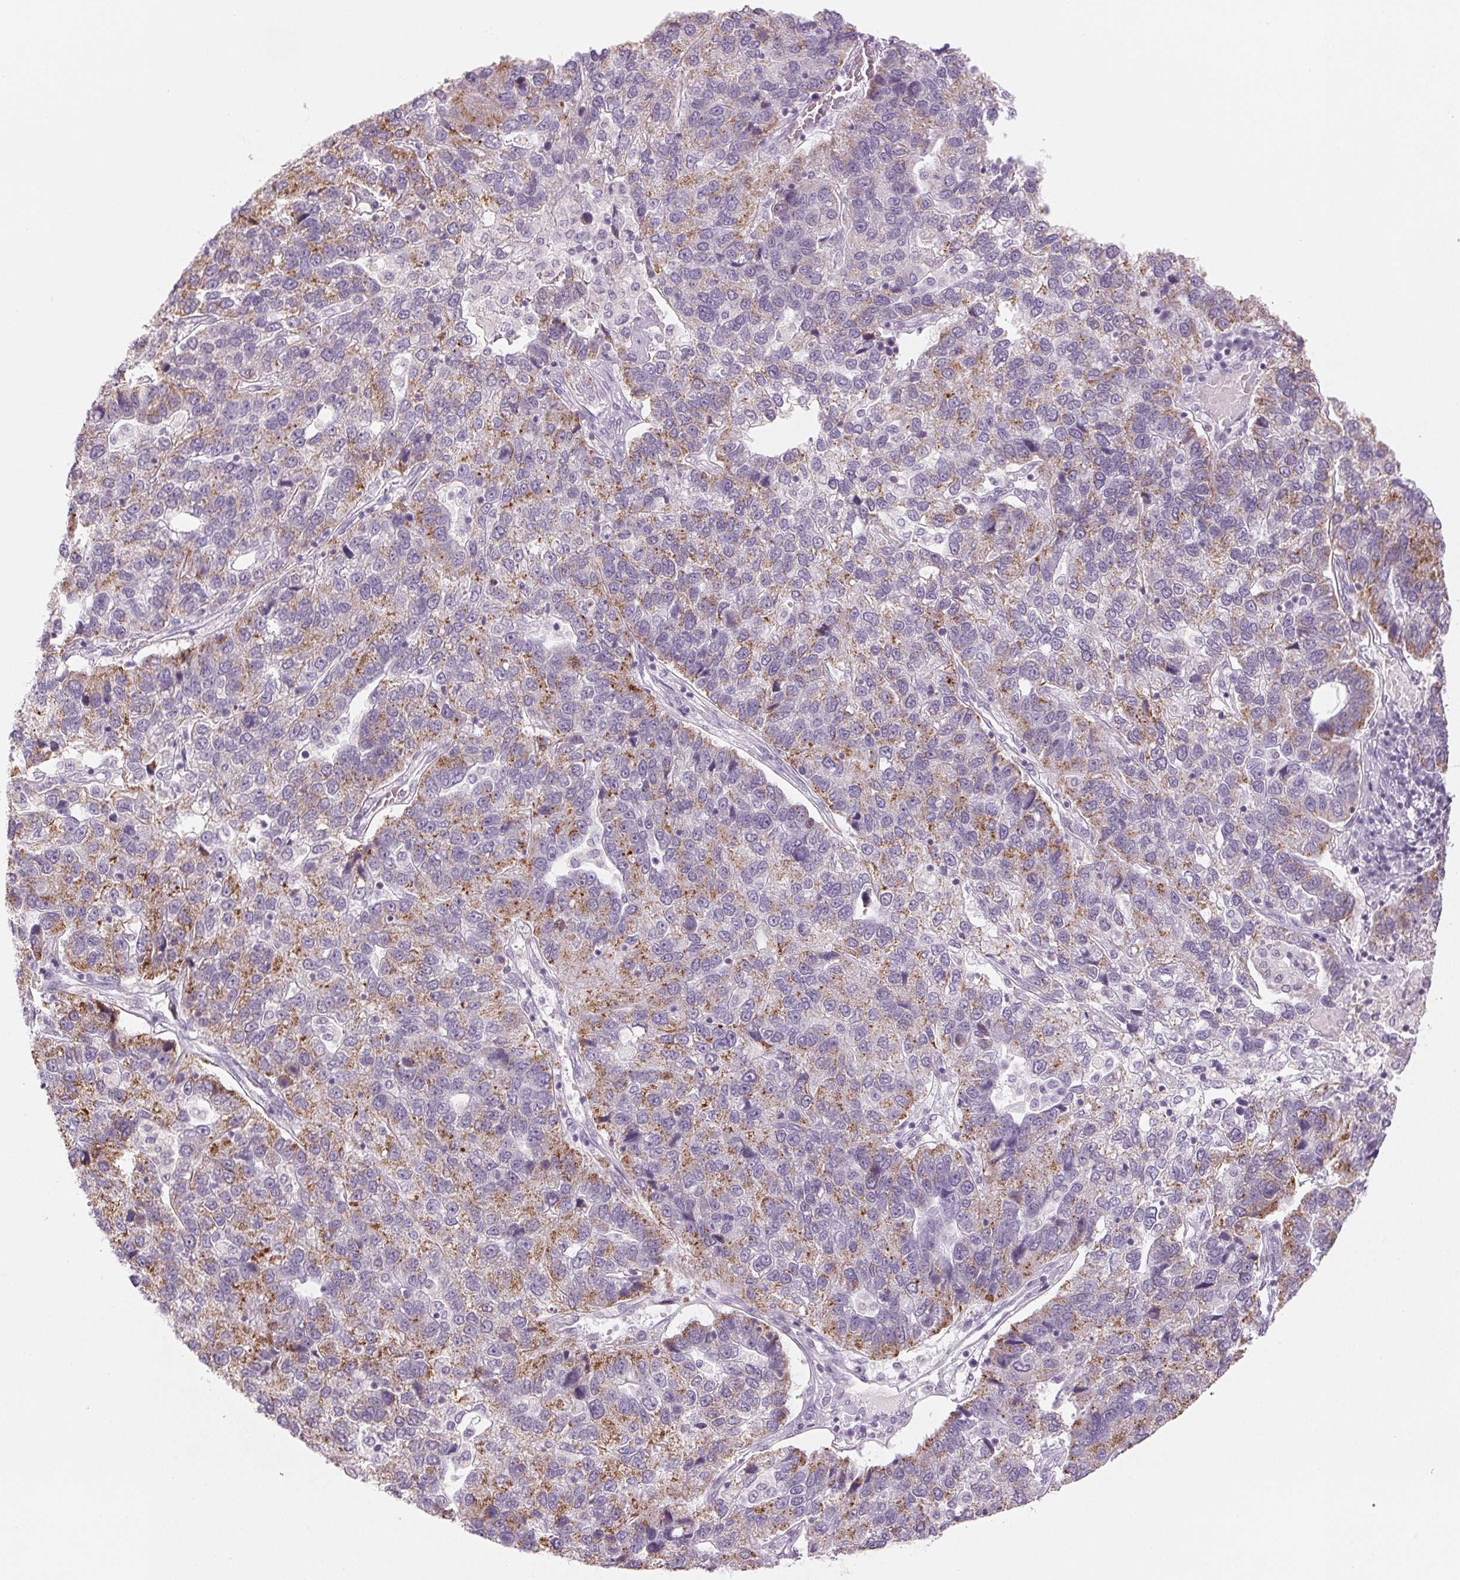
{"staining": {"intensity": "moderate", "quantity": "25%-75%", "location": "cytoplasmic/membranous"}, "tissue": "pancreatic cancer", "cell_type": "Tumor cells", "image_type": "cancer", "snomed": [{"axis": "morphology", "description": "Adenocarcinoma, NOS"}, {"axis": "topography", "description": "Pancreas"}], "caption": "An immunohistochemistry (IHC) photomicrograph of tumor tissue is shown. Protein staining in brown shows moderate cytoplasmic/membranous positivity in pancreatic cancer (adenocarcinoma) within tumor cells.", "gene": "EHHADH", "patient": {"sex": "female", "age": 61}}